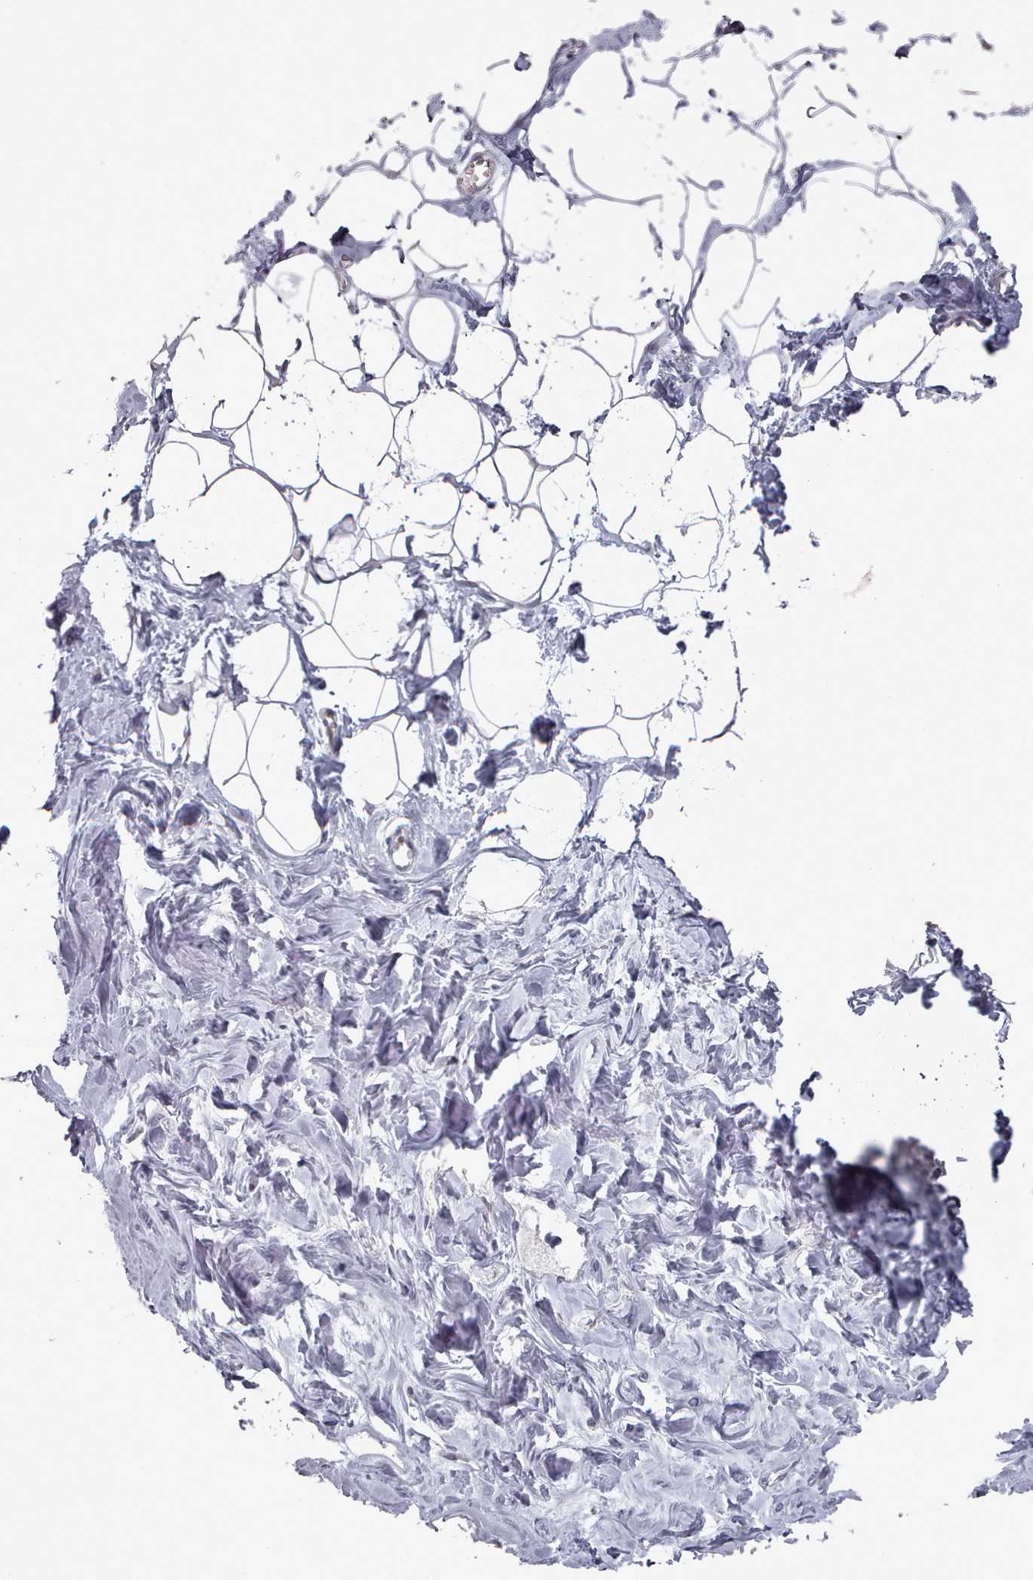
{"staining": {"intensity": "negative", "quantity": "none", "location": "none"}, "tissue": "breast", "cell_type": "Adipocytes", "image_type": "normal", "snomed": [{"axis": "morphology", "description": "Normal tissue, NOS"}, {"axis": "topography", "description": "Breast"}], "caption": "Immunohistochemistry (IHC) of unremarkable breast demonstrates no expression in adipocytes.", "gene": "HYAL3", "patient": {"sex": "female", "age": 27}}